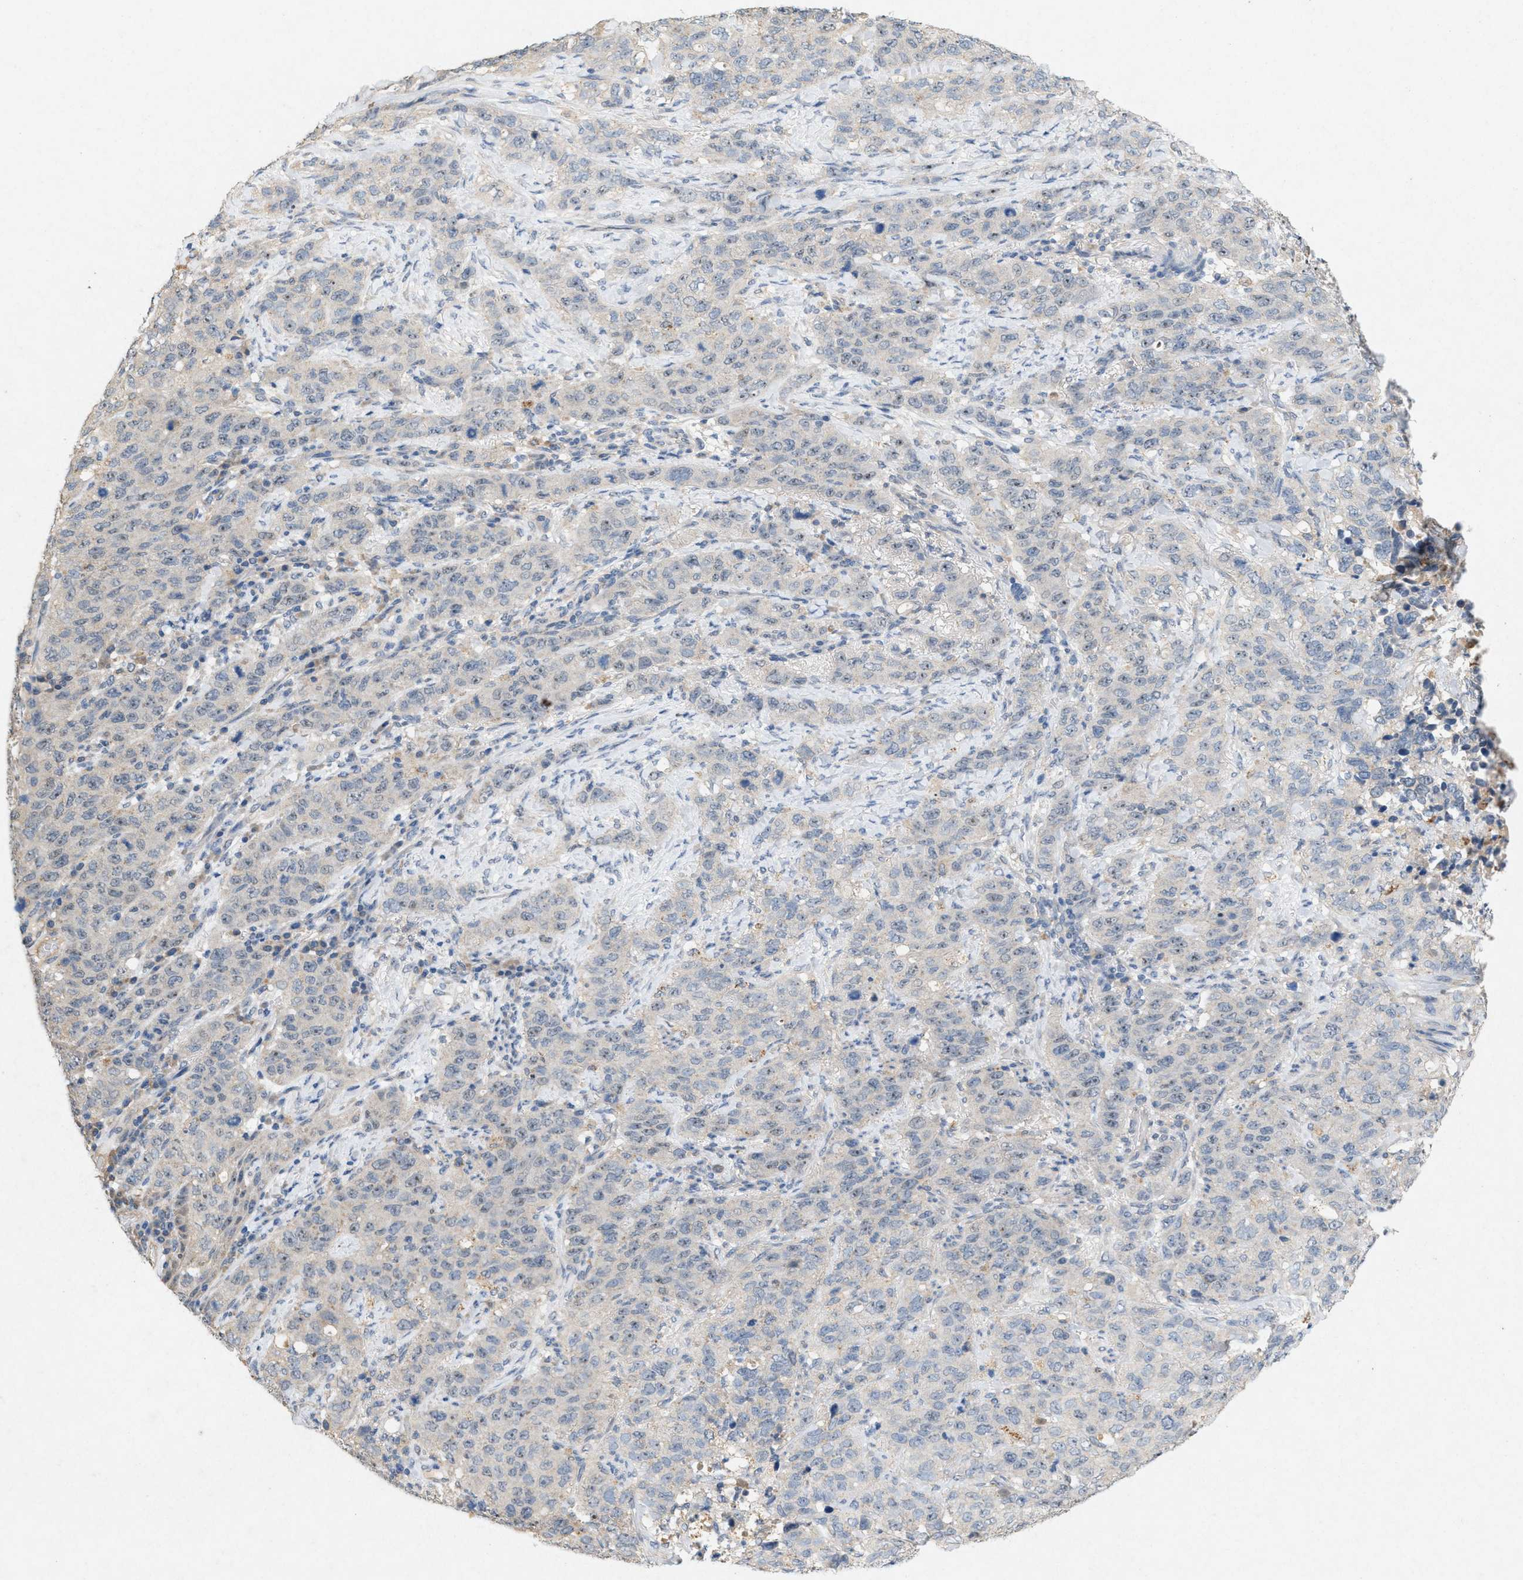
{"staining": {"intensity": "negative", "quantity": "none", "location": "none"}, "tissue": "stomach cancer", "cell_type": "Tumor cells", "image_type": "cancer", "snomed": [{"axis": "morphology", "description": "Adenocarcinoma, NOS"}, {"axis": "topography", "description": "Stomach"}], "caption": "A micrograph of stomach cancer (adenocarcinoma) stained for a protein exhibits no brown staining in tumor cells.", "gene": "DCAF7", "patient": {"sex": "male", "age": 48}}